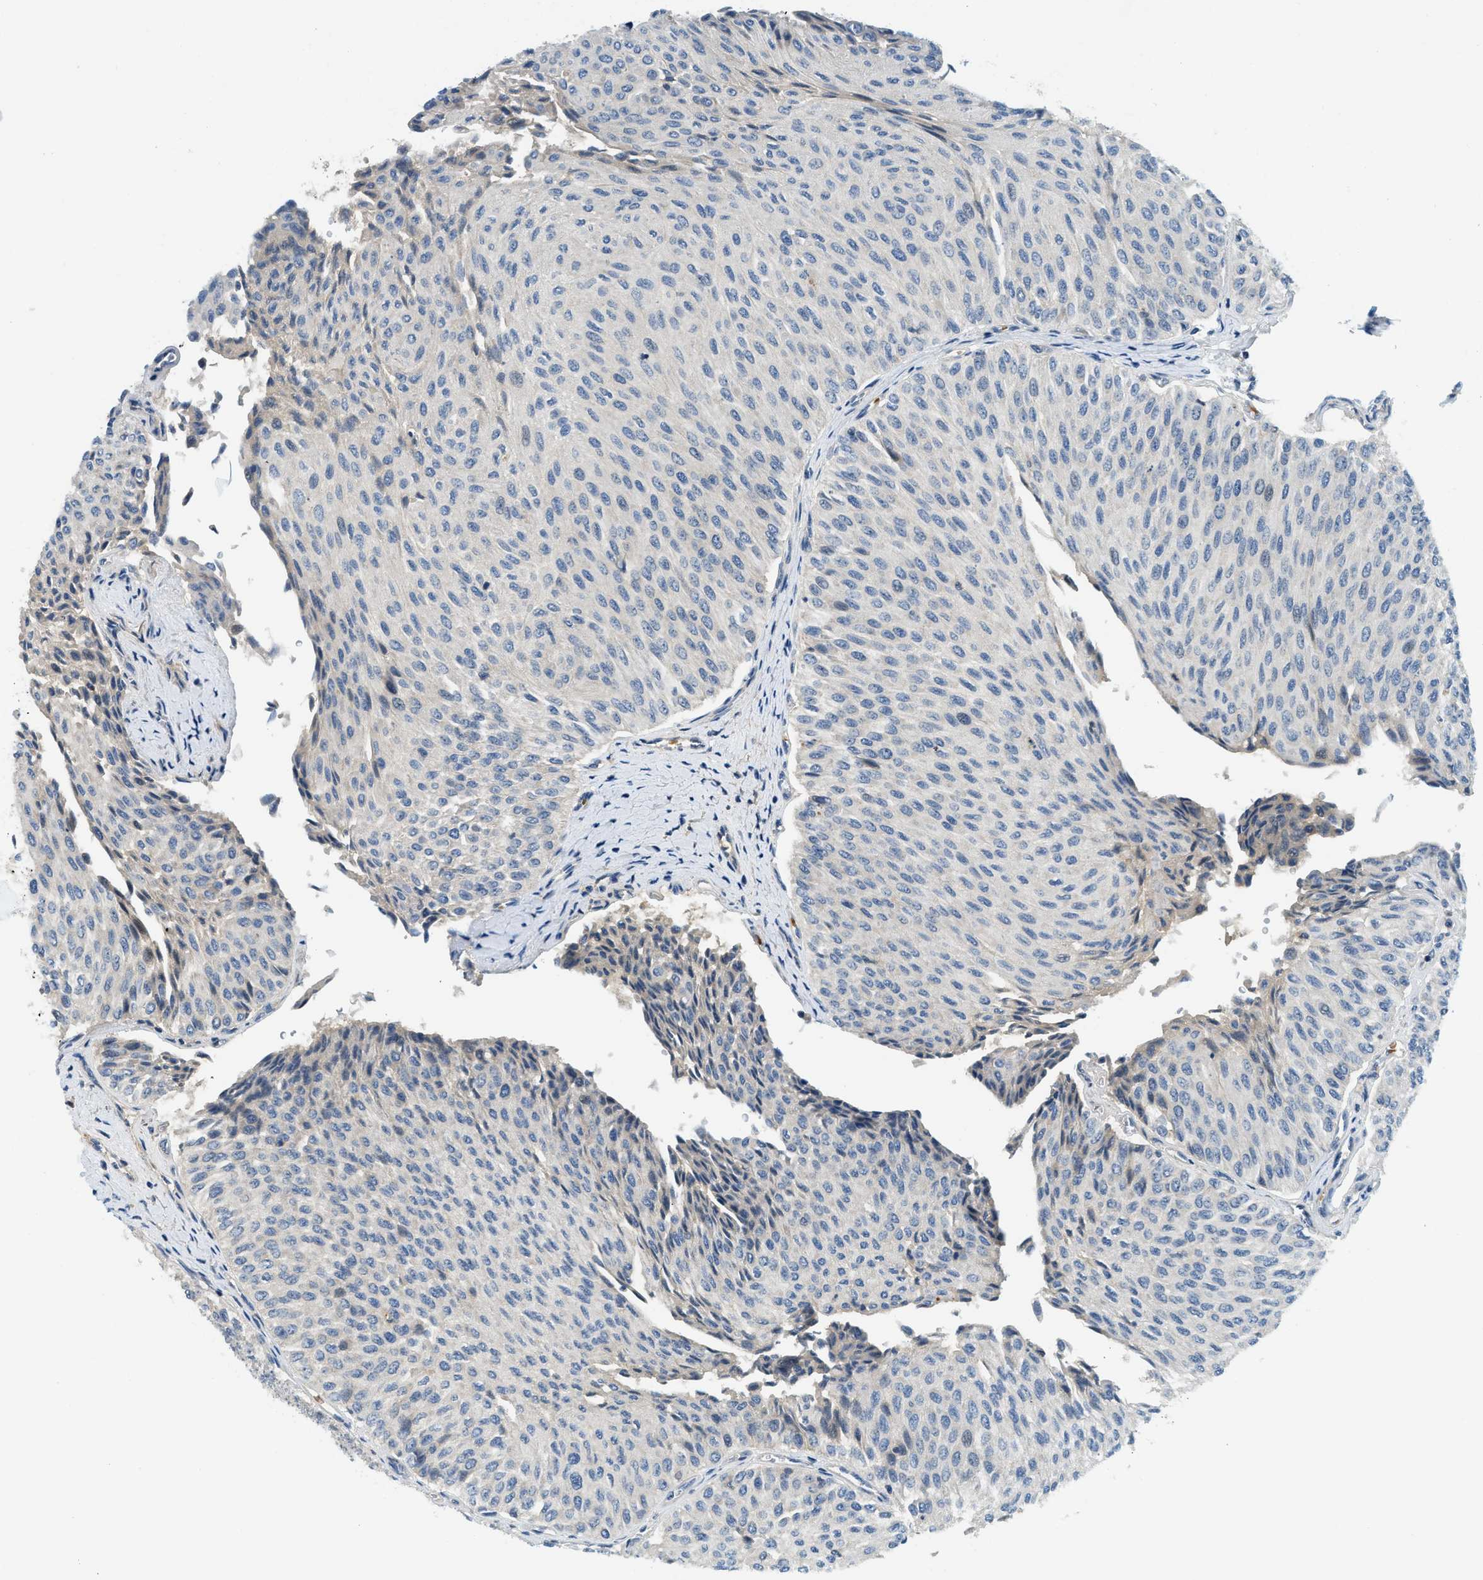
{"staining": {"intensity": "negative", "quantity": "none", "location": "none"}, "tissue": "urothelial cancer", "cell_type": "Tumor cells", "image_type": "cancer", "snomed": [{"axis": "morphology", "description": "Urothelial carcinoma, Low grade"}, {"axis": "topography", "description": "Urinary bladder"}], "caption": "This photomicrograph is of low-grade urothelial carcinoma stained with immunohistochemistry (IHC) to label a protein in brown with the nuclei are counter-stained blue. There is no staining in tumor cells. (Stains: DAB immunohistochemistry (IHC) with hematoxylin counter stain, Microscopy: brightfield microscopy at high magnification).", "gene": "KCNK1", "patient": {"sex": "male", "age": 78}}